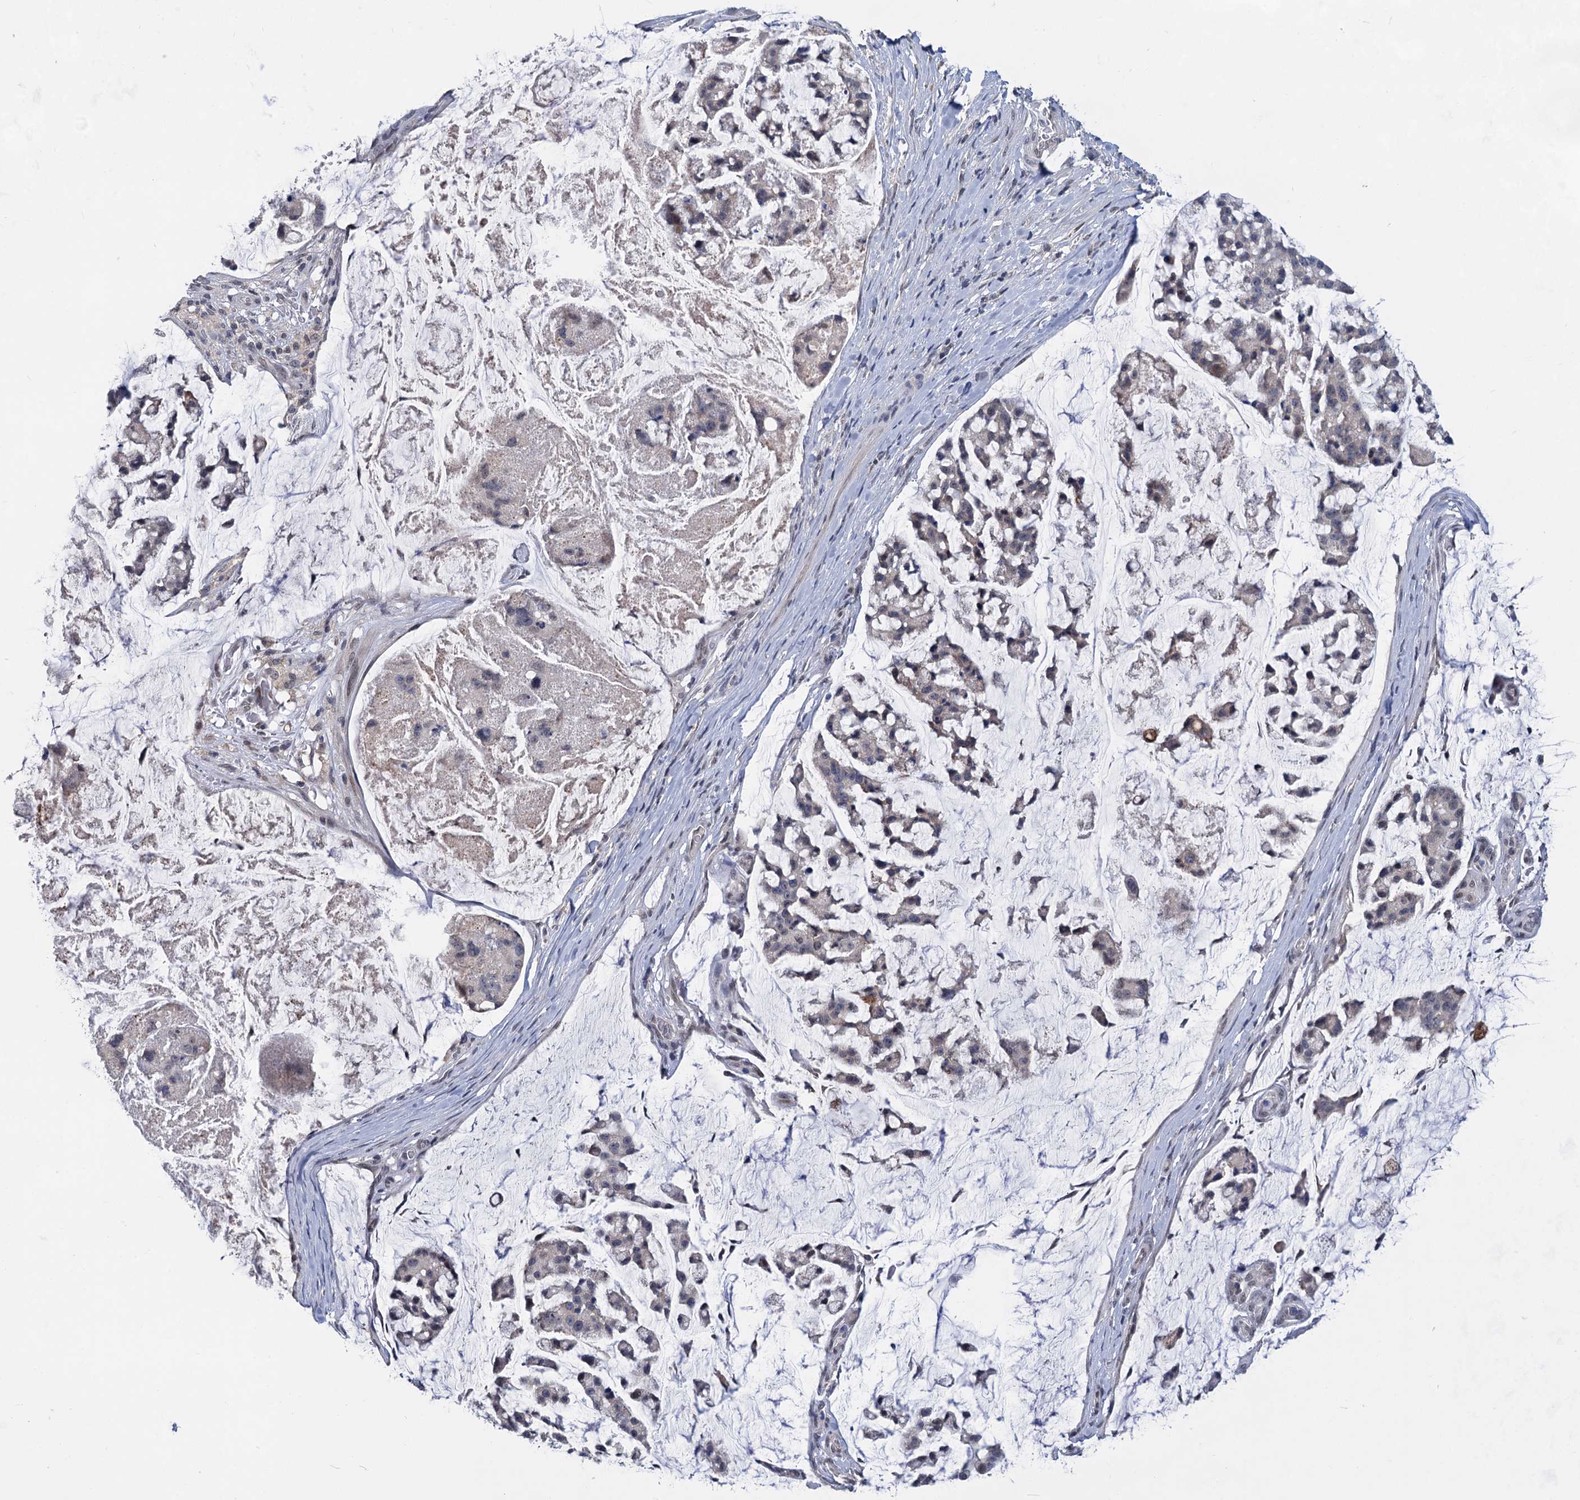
{"staining": {"intensity": "moderate", "quantity": "<25%", "location": "cytoplasmic/membranous"}, "tissue": "stomach cancer", "cell_type": "Tumor cells", "image_type": "cancer", "snomed": [{"axis": "morphology", "description": "Adenocarcinoma, NOS"}, {"axis": "topography", "description": "Stomach, lower"}], "caption": "Immunohistochemical staining of human stomach cancer displays moderate cytoplasmic/membranous protein staining in approximately <25% of tumor cells. Nuclei are stained in blue.", "gene": "TTC17", "patient": {"sex": "male", "age": 67}}